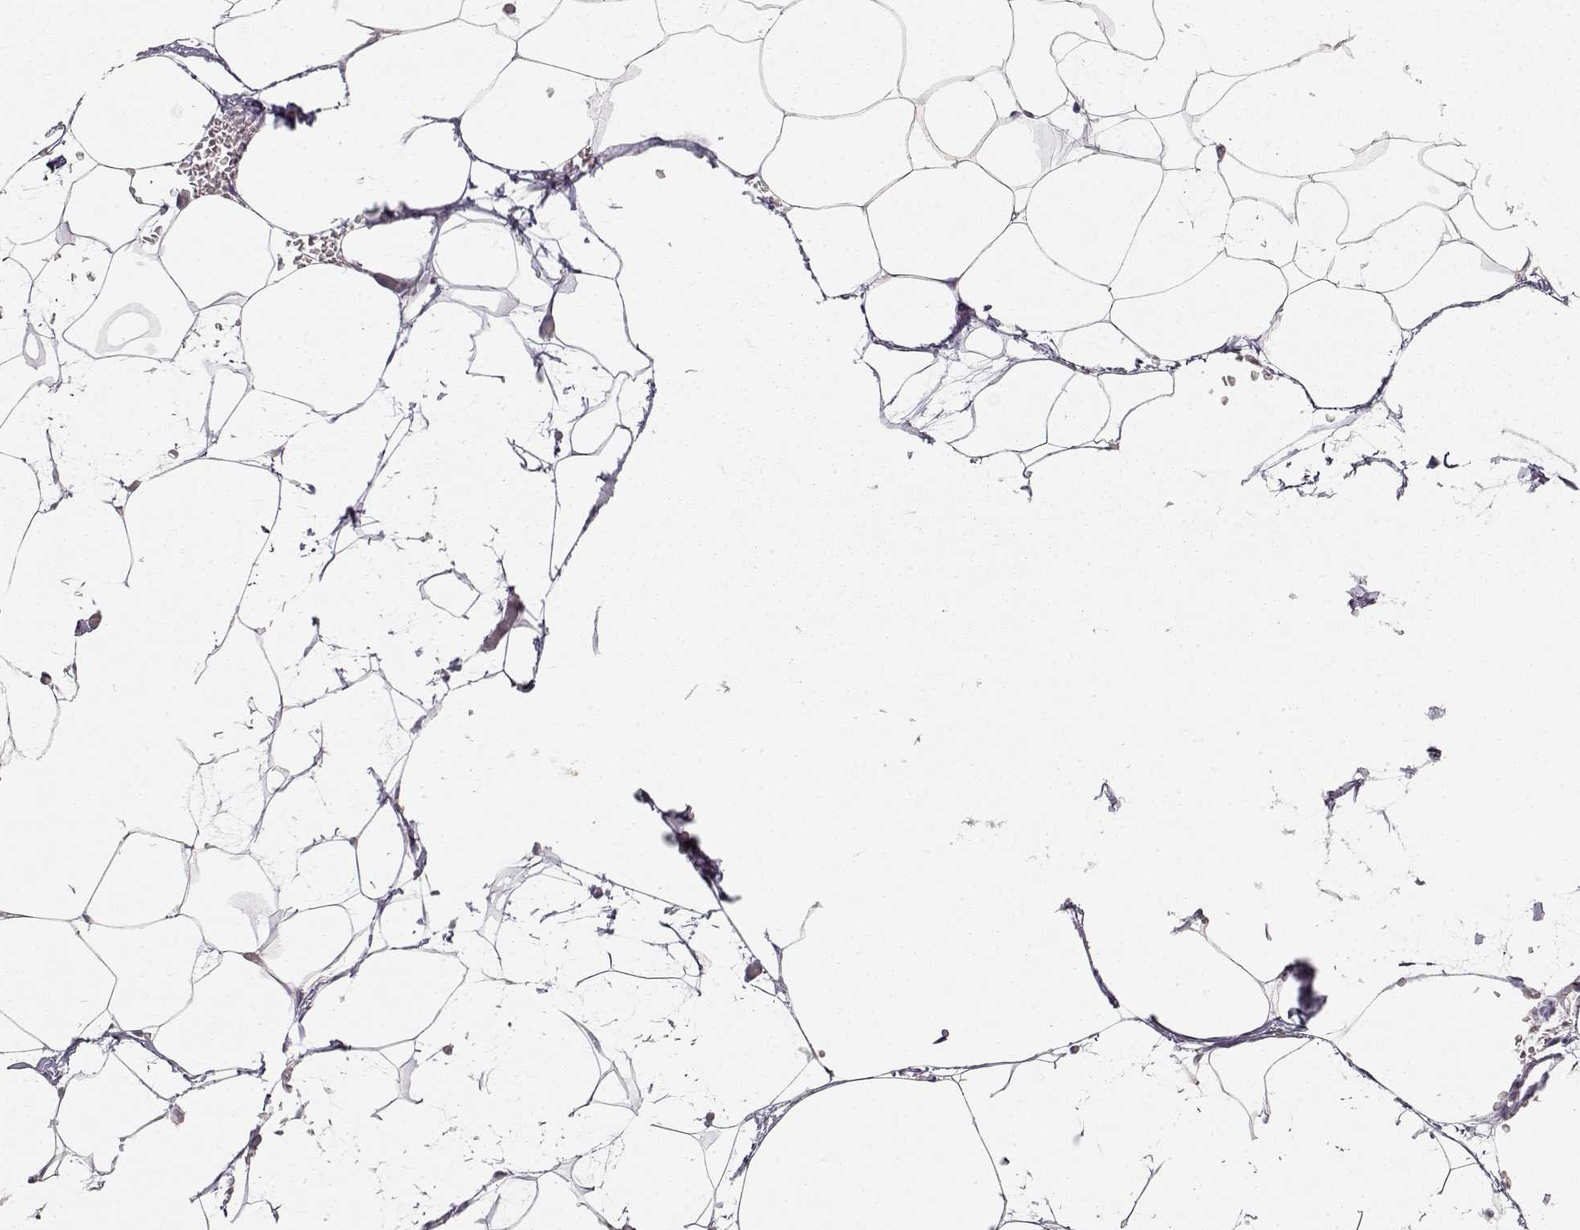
{"staining": {"intensity": "negative", "quantity": "none", "location": "none"}, "tissue": "adipose tissue", "cell_type": "Adipocytes", "image_type": "normal", "snomed": [{"axis": "morphology", "description": "Normal tissue, NOS"}, {"axis": "topography", "description": "Adipose tissue"}], "caption": "DAB (3,3'-diaminobenzidine) immunohistochemical staining of benign human adipose tissue shows no significant expression in adipocytes. The staining was performed using DAB (3,3'-diaminobenzidine) to visualize the protein expression in brown, while the nuclei were stained in blue with hematoxylin (Magnification: 20x).", "gene": "ARHGAP8", "patient": {"sex": "male", "age": 57}}